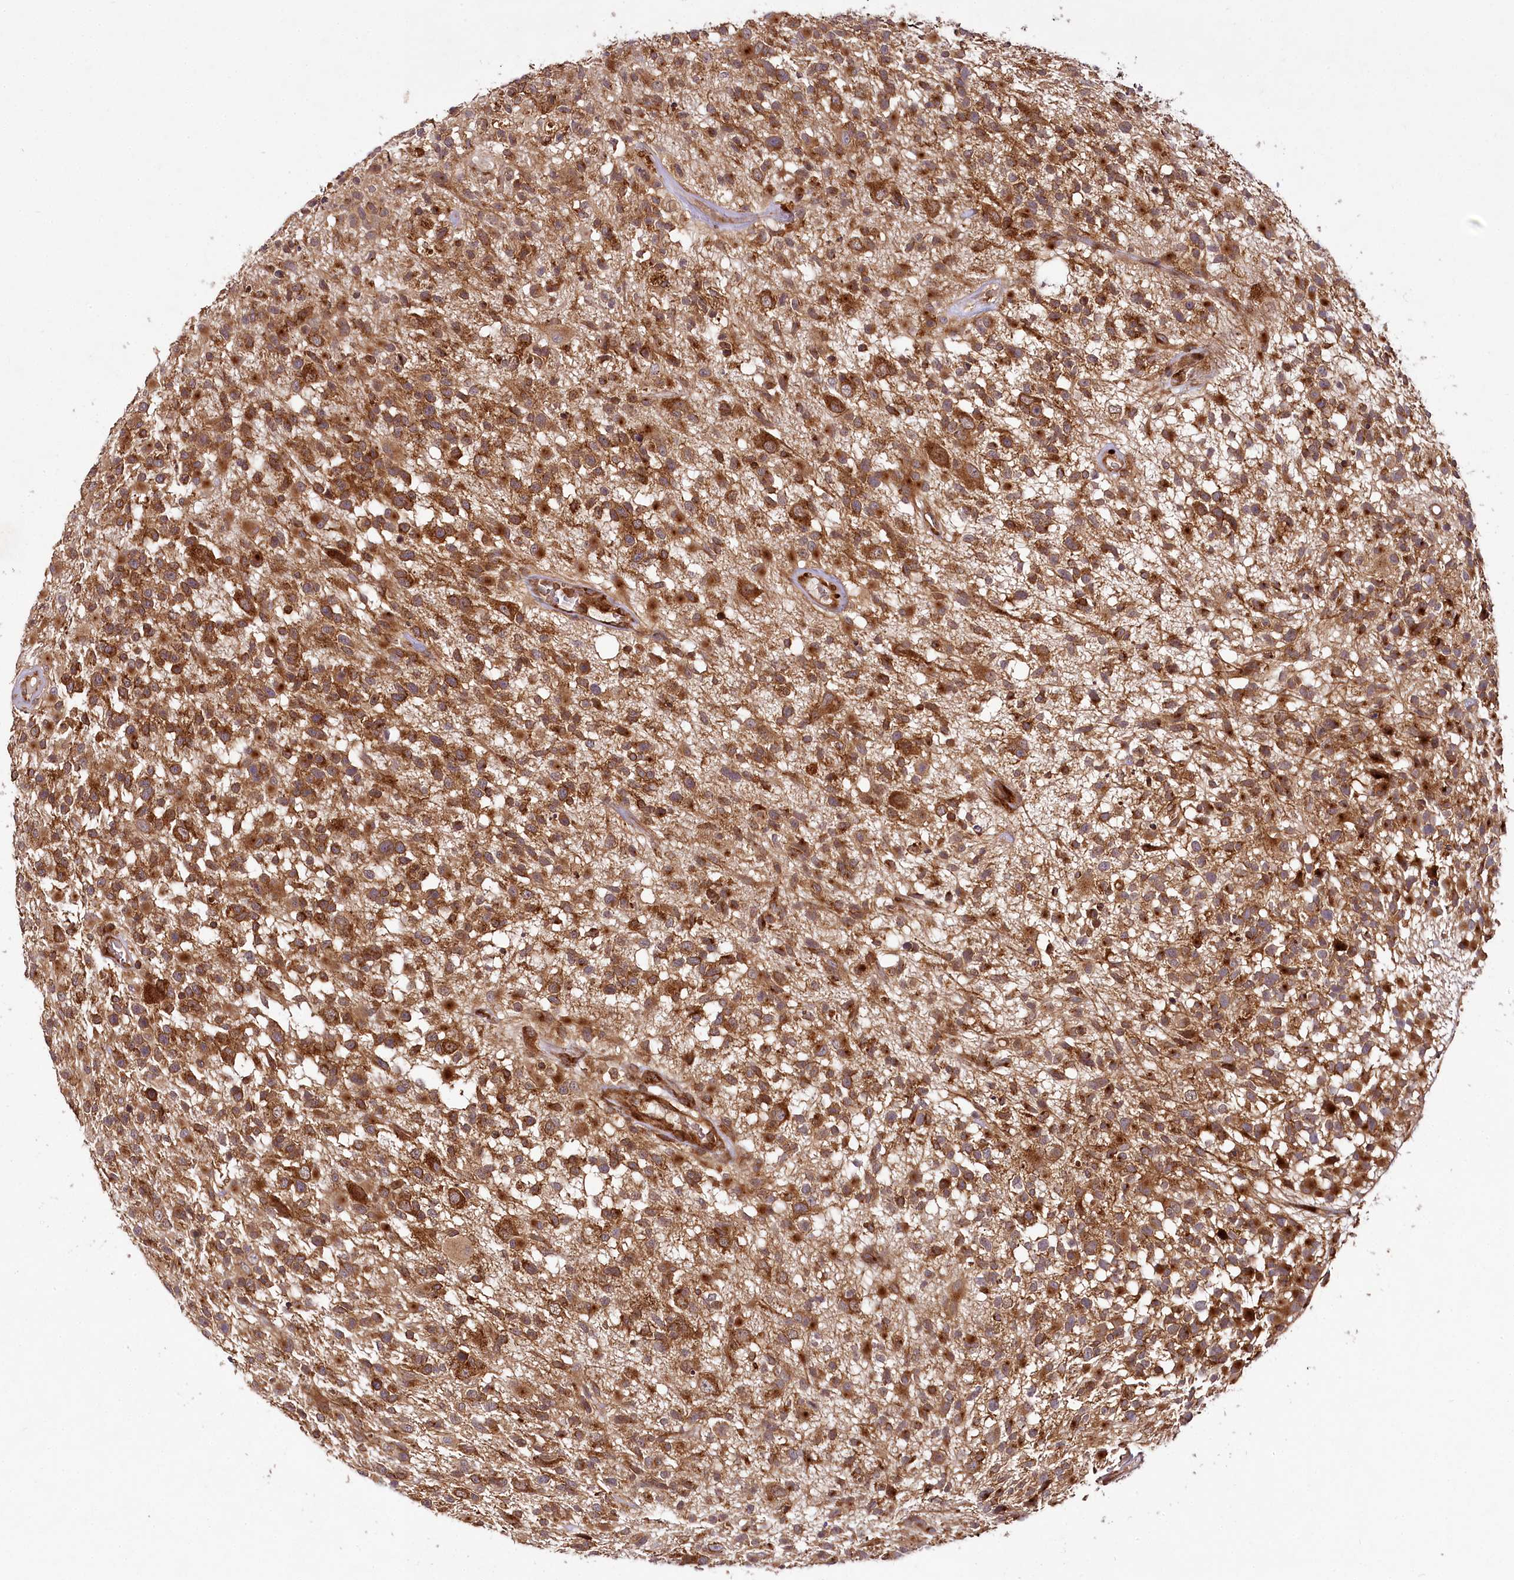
{"staining": {"intensity": "strong", "quantity": ">75%", "location": "cytoplasmic/membranous"}, "tissue": "glioma", "cell_type": "Tumor cells", "image_type": "cancer", "snomed": [{"axis": "morphology", "description": "Glioma, malignant, High grade"}, {"axis": "morphology", "description": "Glioblastoma, NOS"}, {"axis": "topography", "description": "Brain"}], "caption": "Tumor cells show strong cytoplasmic/membranous expression in approximately >75% of cells in glioma. (Brightfield microscopy of DAB IHC at high magnification).", "gene": "COPG1", "patient": {"sex": "male", "age": 60}}